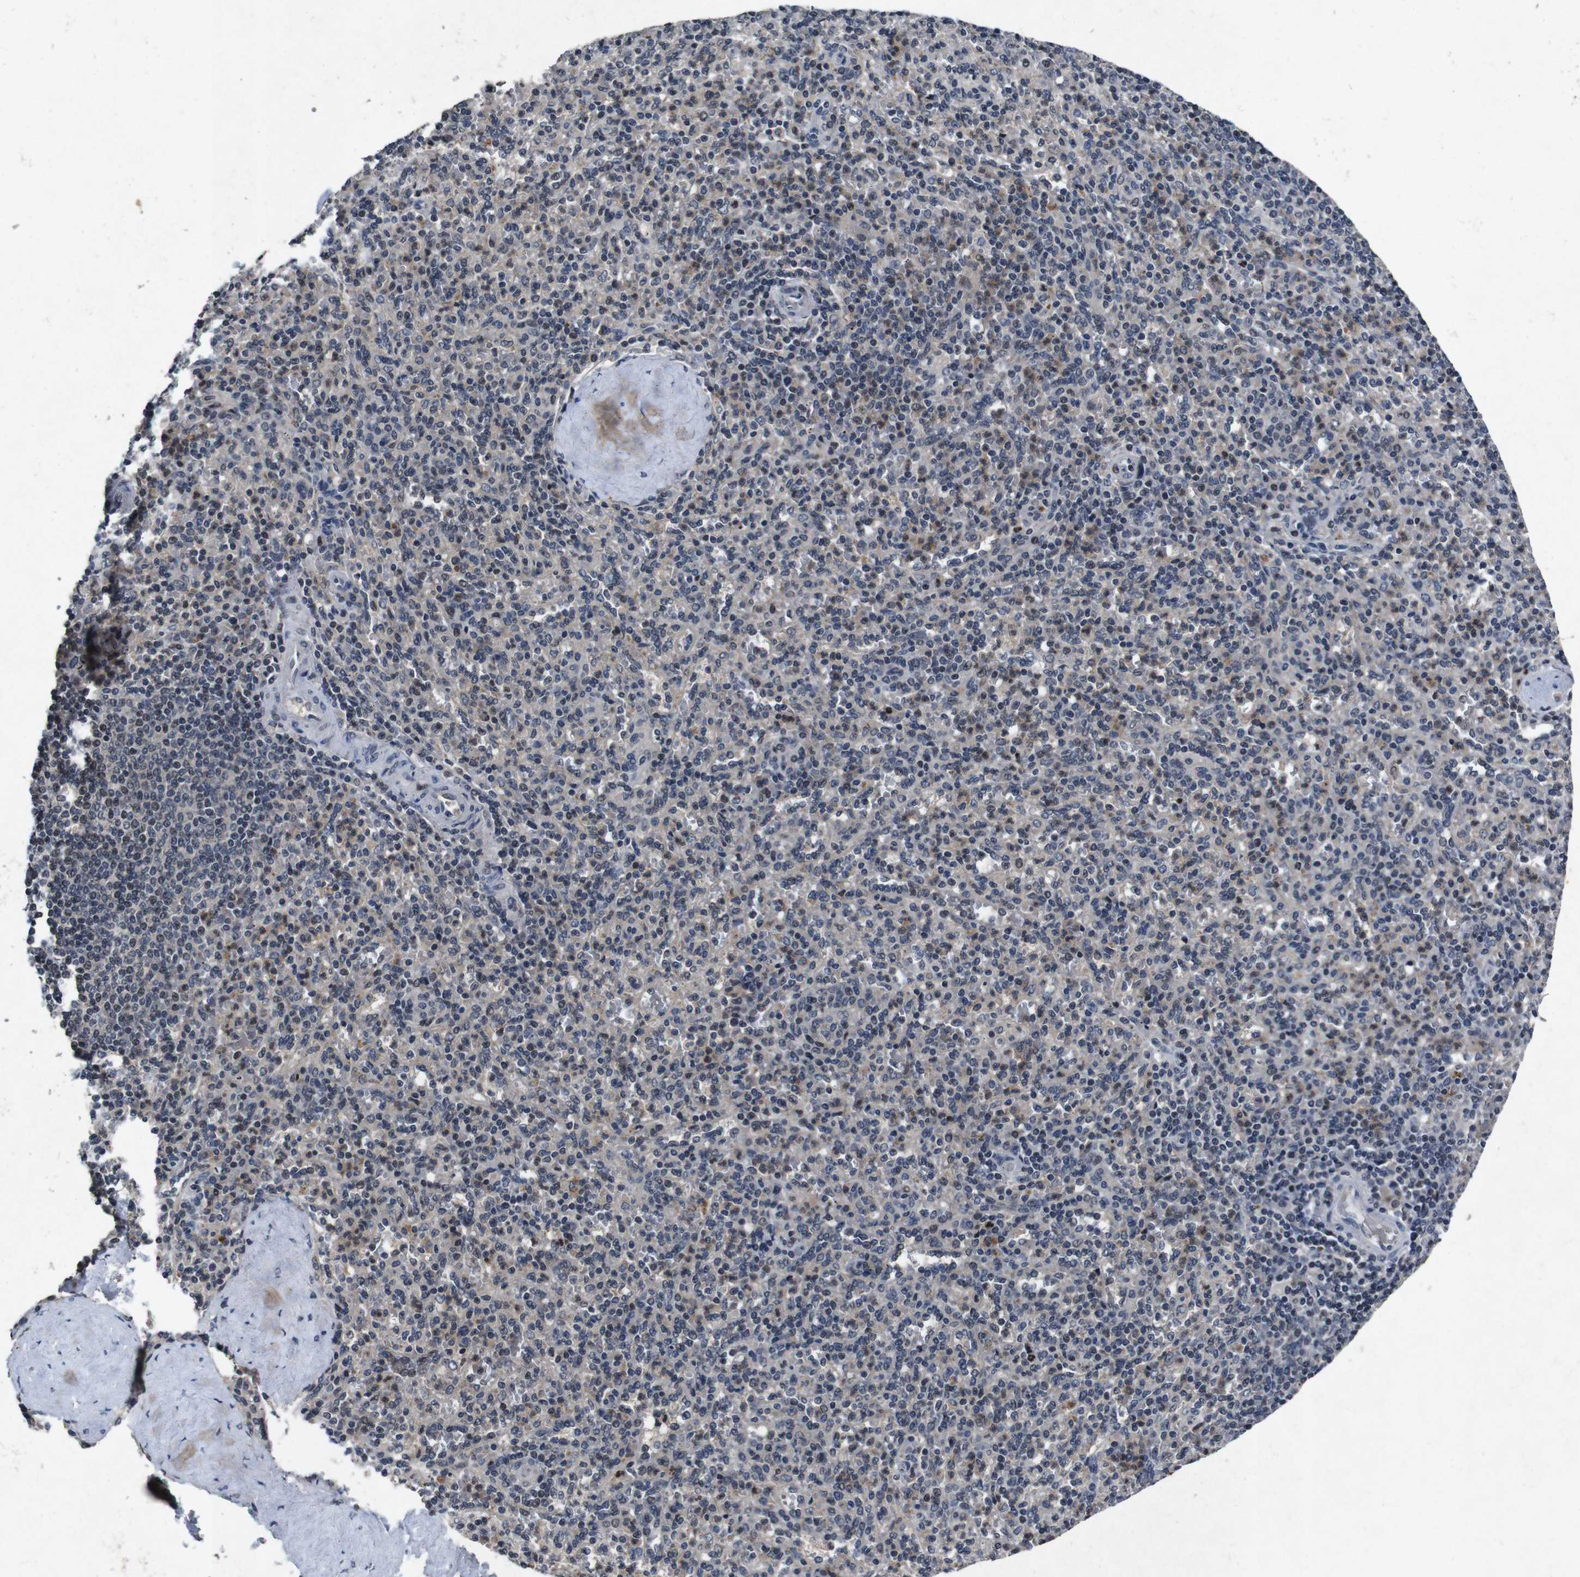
{"staining": {"intensity": "negative", "quantity": "none", "location": "none"}, "tissue": "spleen", "cell_type": "Cells in red pulp", "image_type": "normal", "snomed": [{"axis": "morphology", "description": "Normal tissue, NOS"}, {"axis": "topography", "description": "Spleen"}], "caption": "This is a photomicrograph of IHC staining of normal spleen, which shows no staining in cells in red pulp.", "gene": "AKT3", "patient": {"sex": "male", "age": 36}}